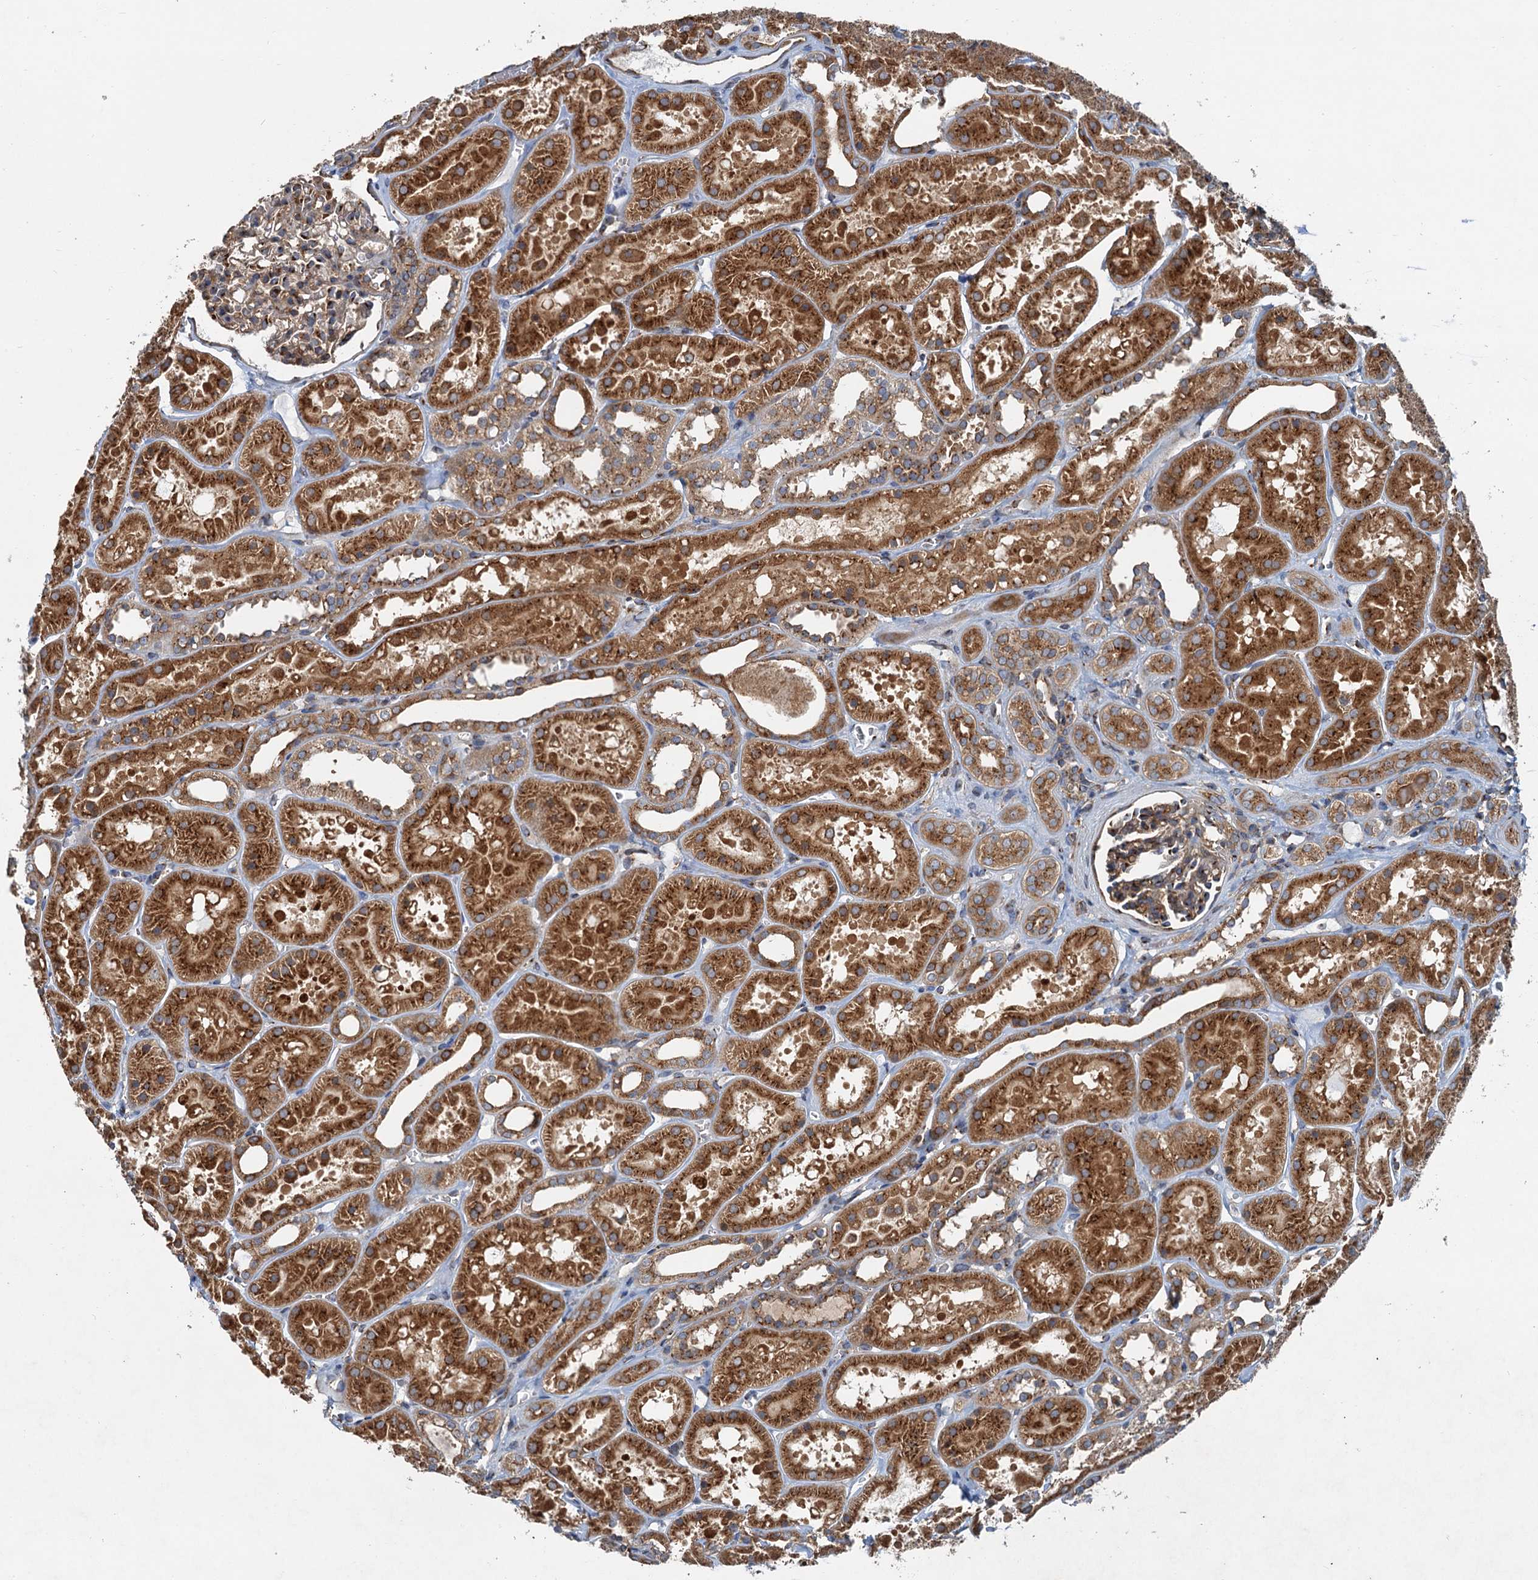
{"staining": {"intensity": "strong", "quantity": ">75%", "location": "cytoplasmic/membranous"}, "tissue": "kidney", "cell_type": "Cells in glomeruli", "image_type": "normal", "snomed": [{"axis": "morphology", "description": "Normal tissue, NOS"}, {"axis": "topography", "description": "Kidney"}], "caption": "This photomicrograph displays immunohistochemistry (IHC) staining of unremarkable human kidney, with high strong cytoplasmic/membranous positivity in about >75% of cells in glomeruli.", "gene": "ANKRD26", "patient": {"sex": "female", "age": 41}}